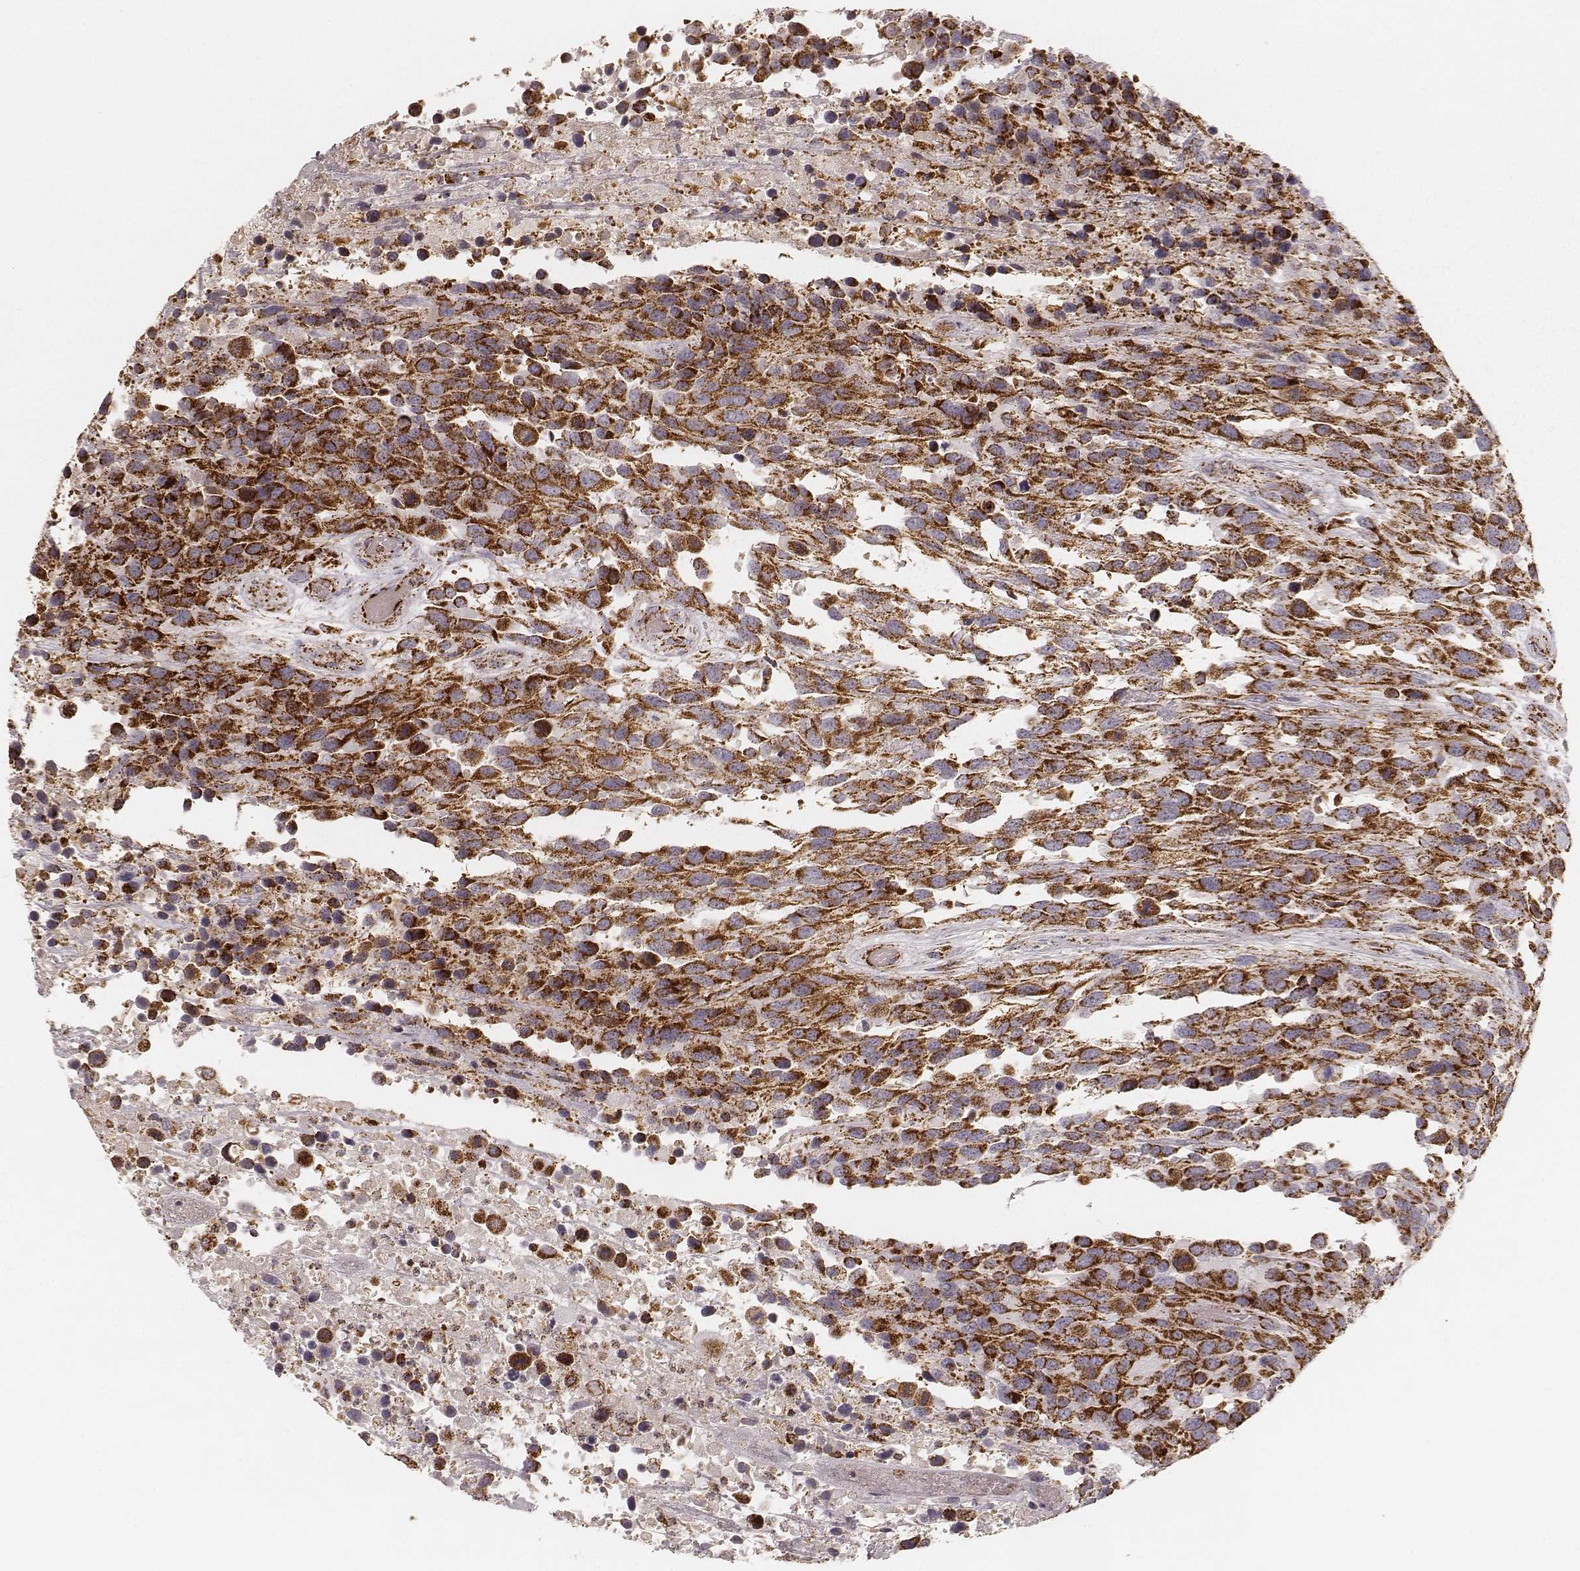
{"staining": {"intensity": "strong", "quantity": ">75%", "location": "cytoplasmic/membranous"}, "tissue": "urothelial cancer", "cell_type": "Tumor cells", "image_type": "cancer", "snomed": [{"axis": "morphology", "description": "Urothelial carcinoma, High grade"}, {"axis": "topography", "description": "Urinary bladder"}], "caption": "Protein positivity by immunohistochemistry shows strong cytoplasmic/membranous staining in about >75% of tumor cells in urothelial cancer.", "gene": "CS", "patient": {"sex": "female", "age": 70}}